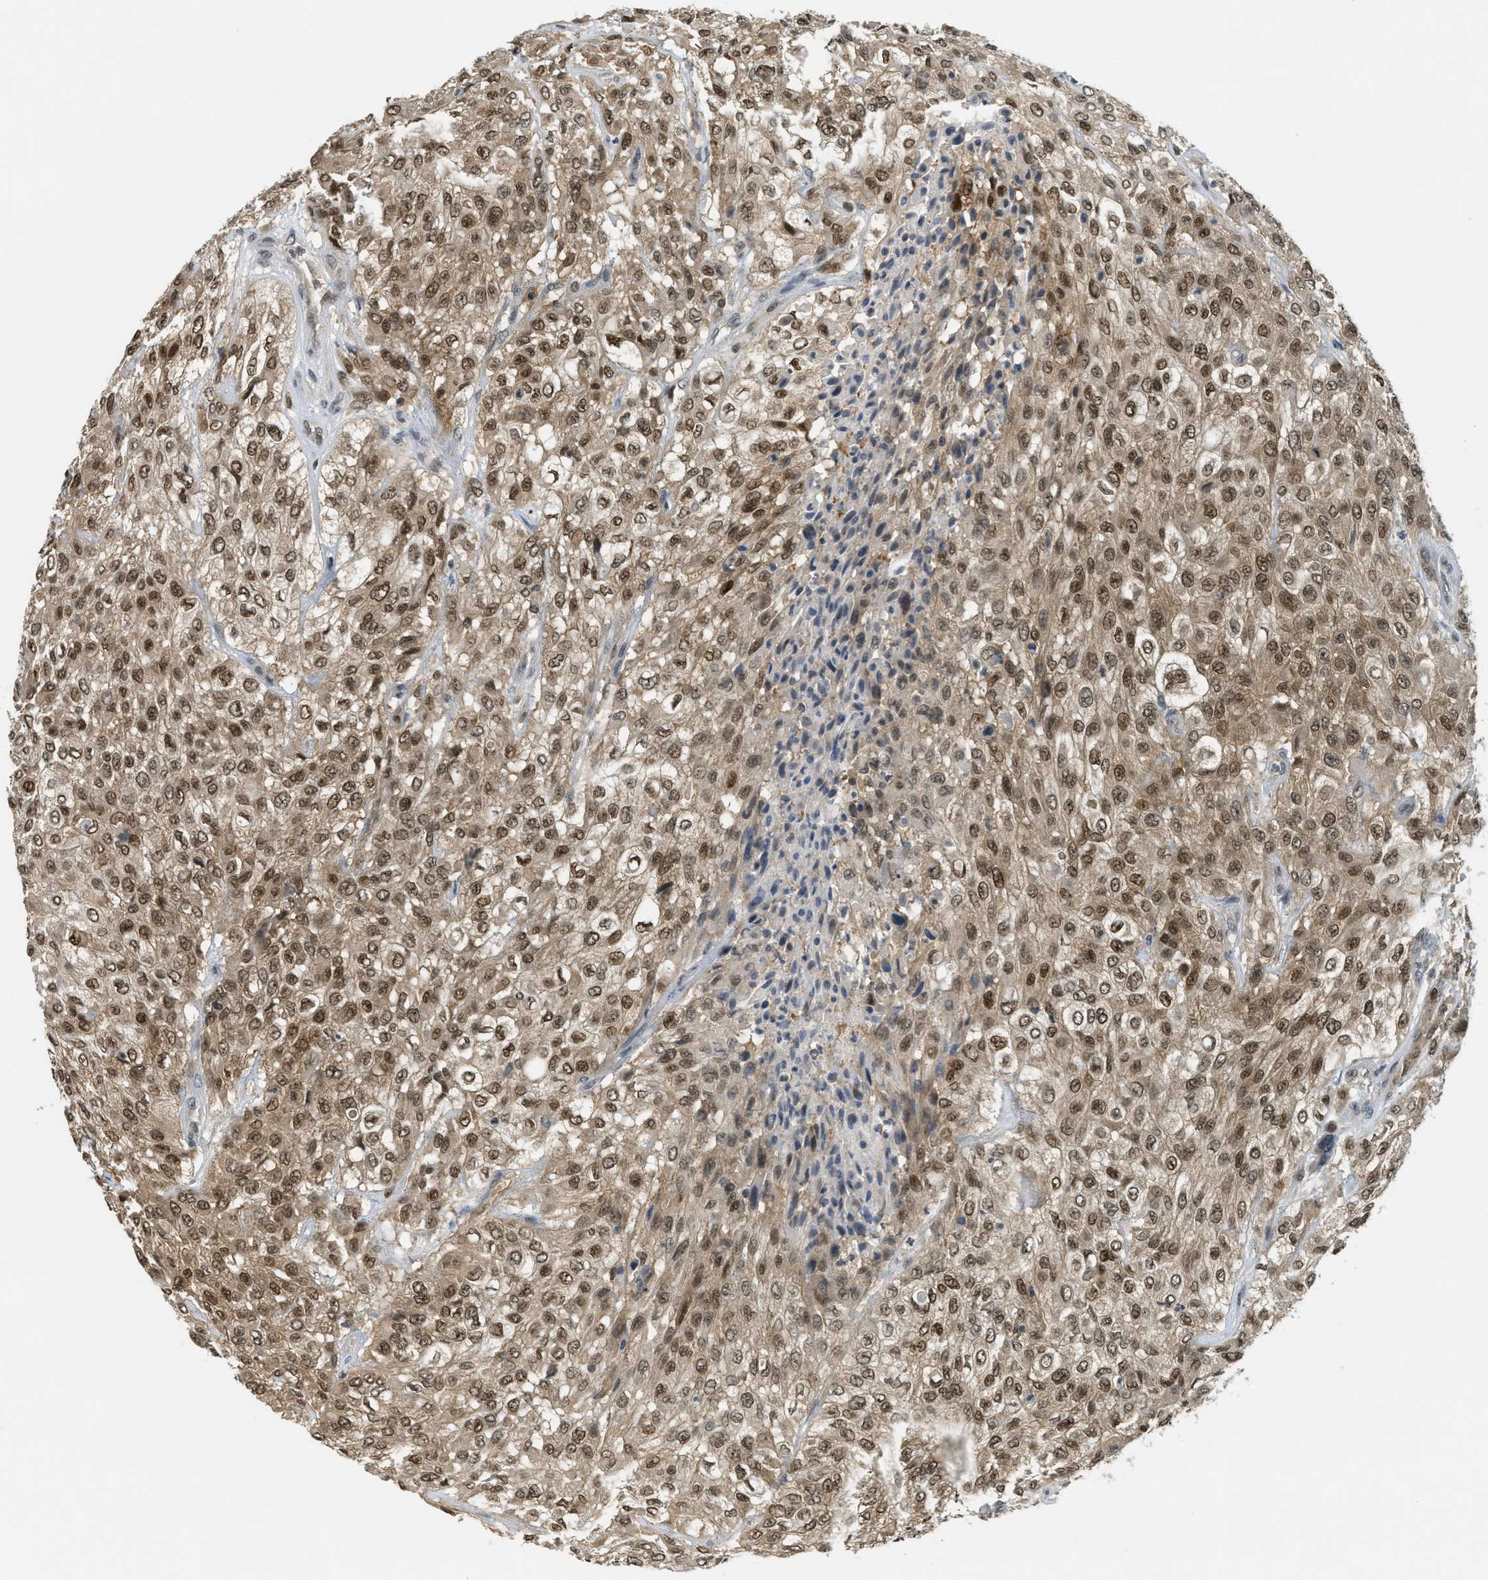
{"staining": {"intensity": "moderate", "quantity": ">75%", "location": "cytoplasmic/membranous,nuclear"}, "tissue": "urothelial cancer", "cell_type": "Tumor cells", "image_type": "cancer", "snomed": [{"axis": "morphology", "description": "Urothelial carcinoma, High grade"}, {"axis": "topography", "description": "Urinary bladder"}], "caption": "A medium amount of moderate cytoplasmic/membranous and nuclear positivity is seen in approximately >75% of tumor cells in urothelial cancer tissue.", "gene": "DNAJB1", "patient": {"sex": "male", "age": 57}}